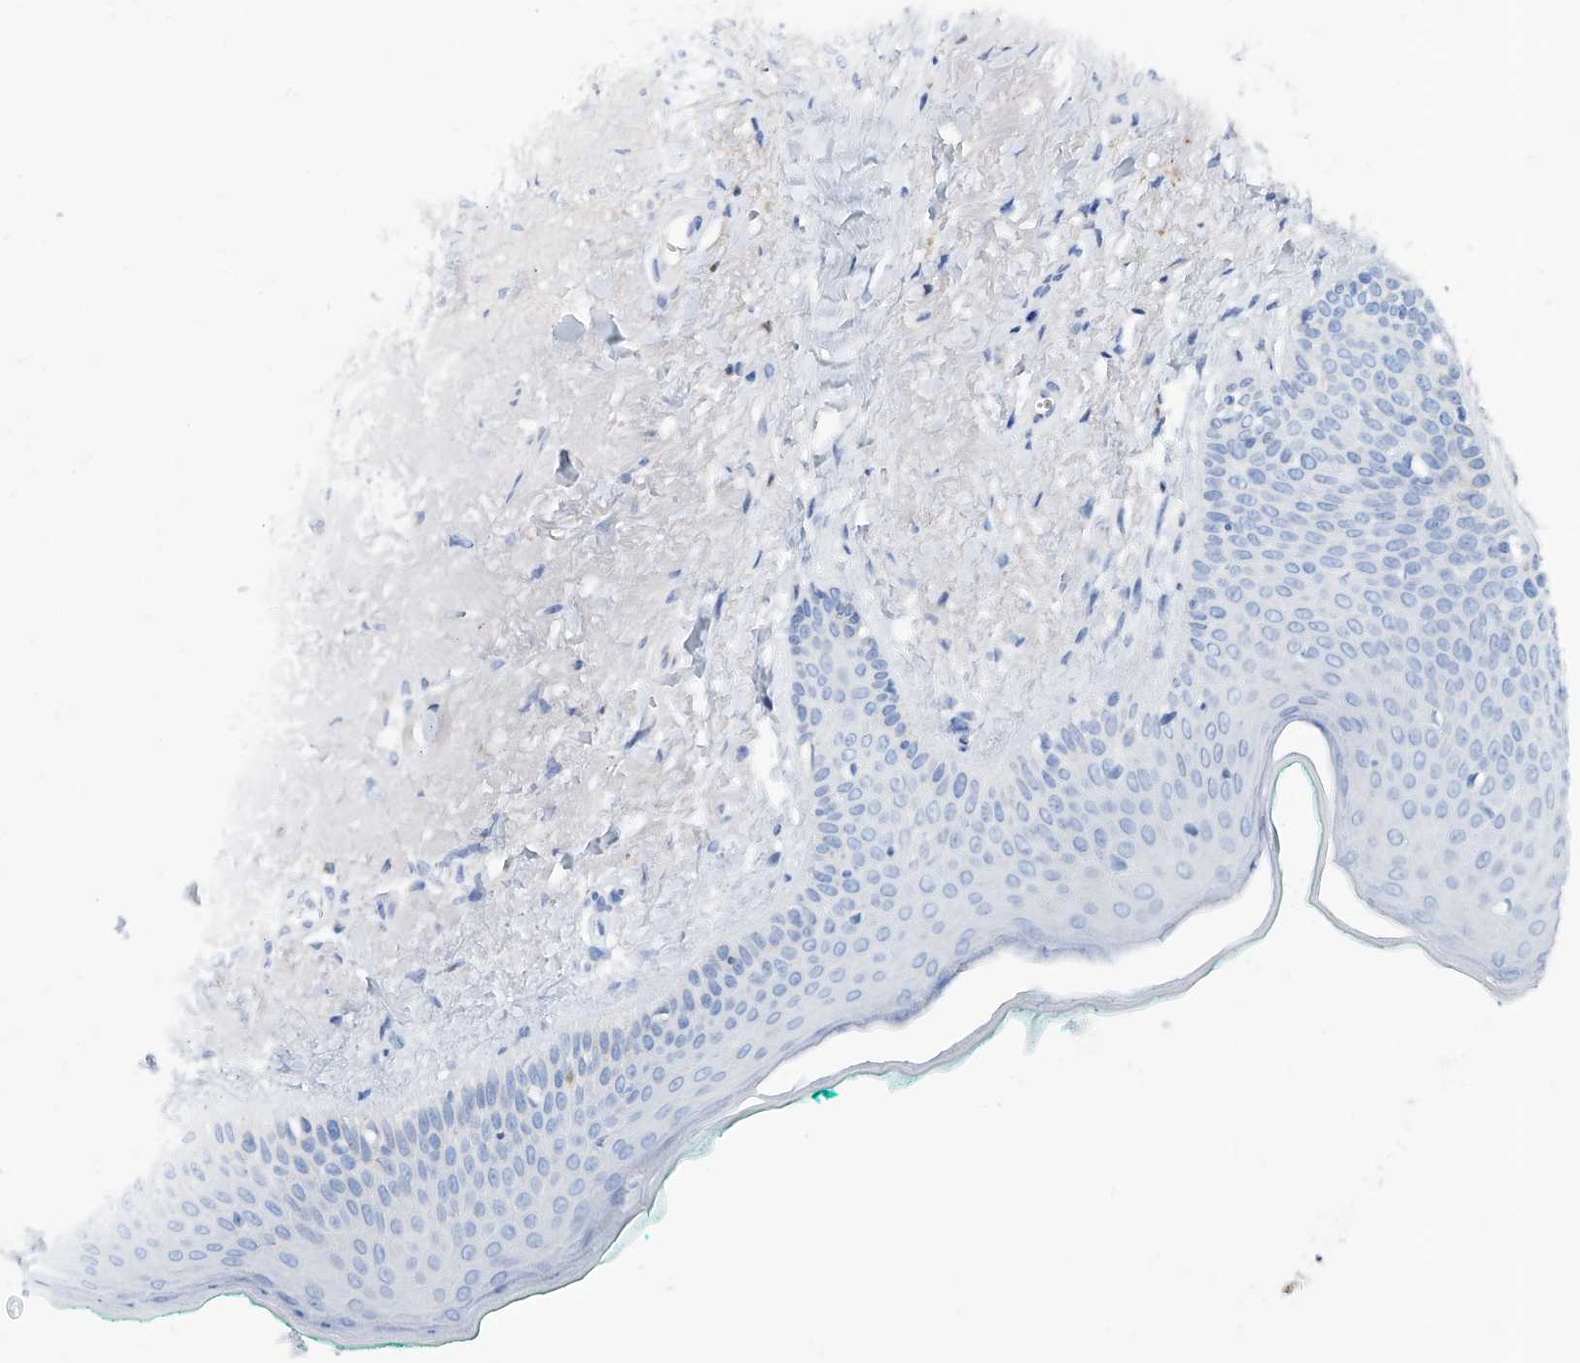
{"staining": {"intensity": "negative", "quantity": "none", "location": "none"}, "tissue": "oral mucosa", "cell_type": "Squamous epithelial cells", "image_type": "normal", "snomed": [{"axis": "morphology", "description": "Normal tissue, NOS"}, {"axis": "topography", "description": "Oral tissue"}], "caption": "Immunohistochemical staining of normal oral mucosa shows no significant staining in squamous epithelial cells. (Brightfield microscopy of DAB IHC at high magnification).", "gene": "SLC25A29", "patient": {"sex": "female", "age": 70}}